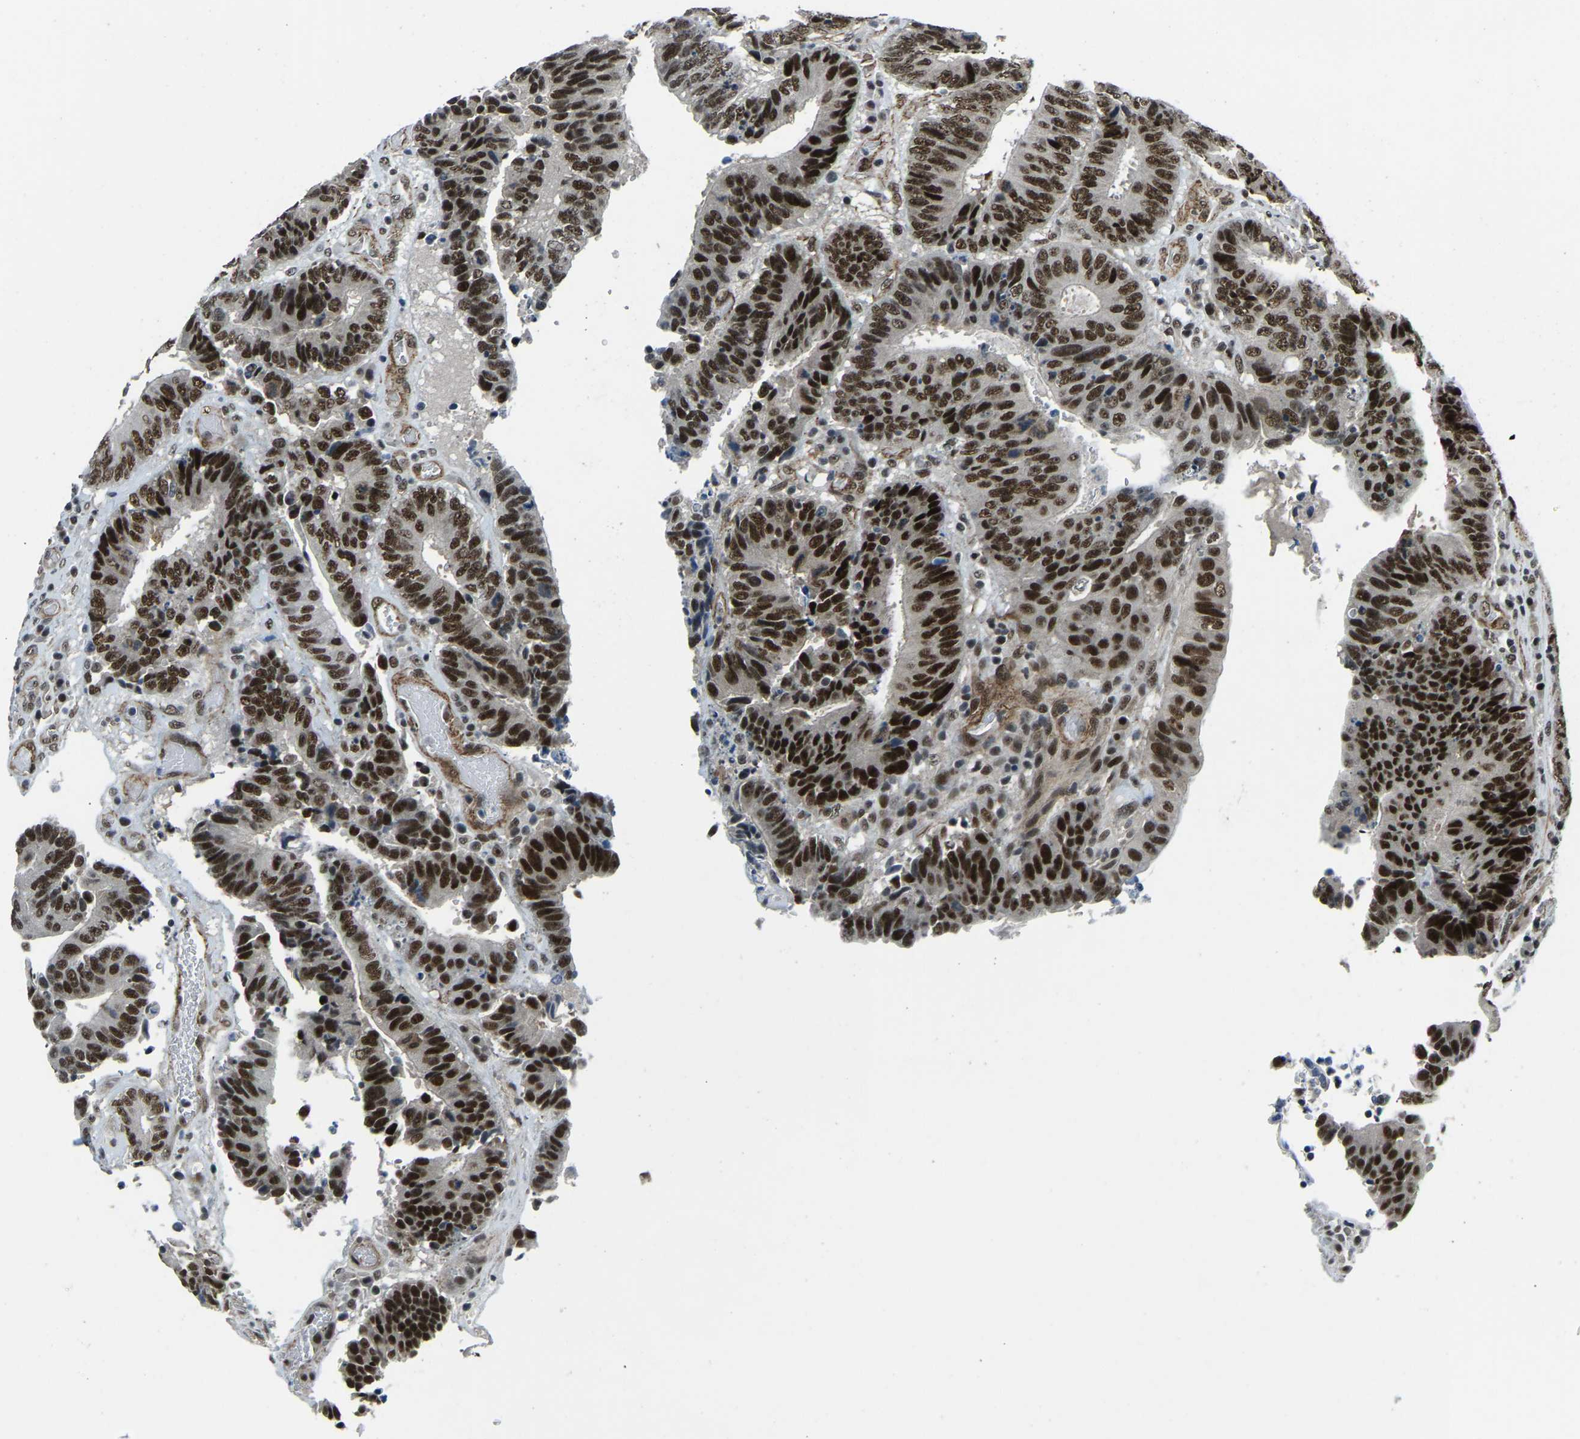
{"staining": {"intensity": "strong", "quantity": ">75%", "location": "nuclear"}, "tissue": "colorectal cancer", "cell_type": "Tumor cells", "image_type": "cancer", "snomed": [{"axis": "morphology", "description": "Adenocarcinoma, NOS"}, {"axis": "topography", "description": "Rectum"}], "caption": "Immunohistochemistry (IHC) staining of adenocarcinoma (colorectal), which reveals high levels of strong nuclear staining in approximately >75% of tumor cells indicating strong nuclear protein staining. The staining was performed using DAB (3,3'-diaminobenzidine) (brown) for protein detection and nuclei were counterstained in hematoxylin (blue).", "gene": "PRCC", "patient": {"sex": "male", "age": 72}}